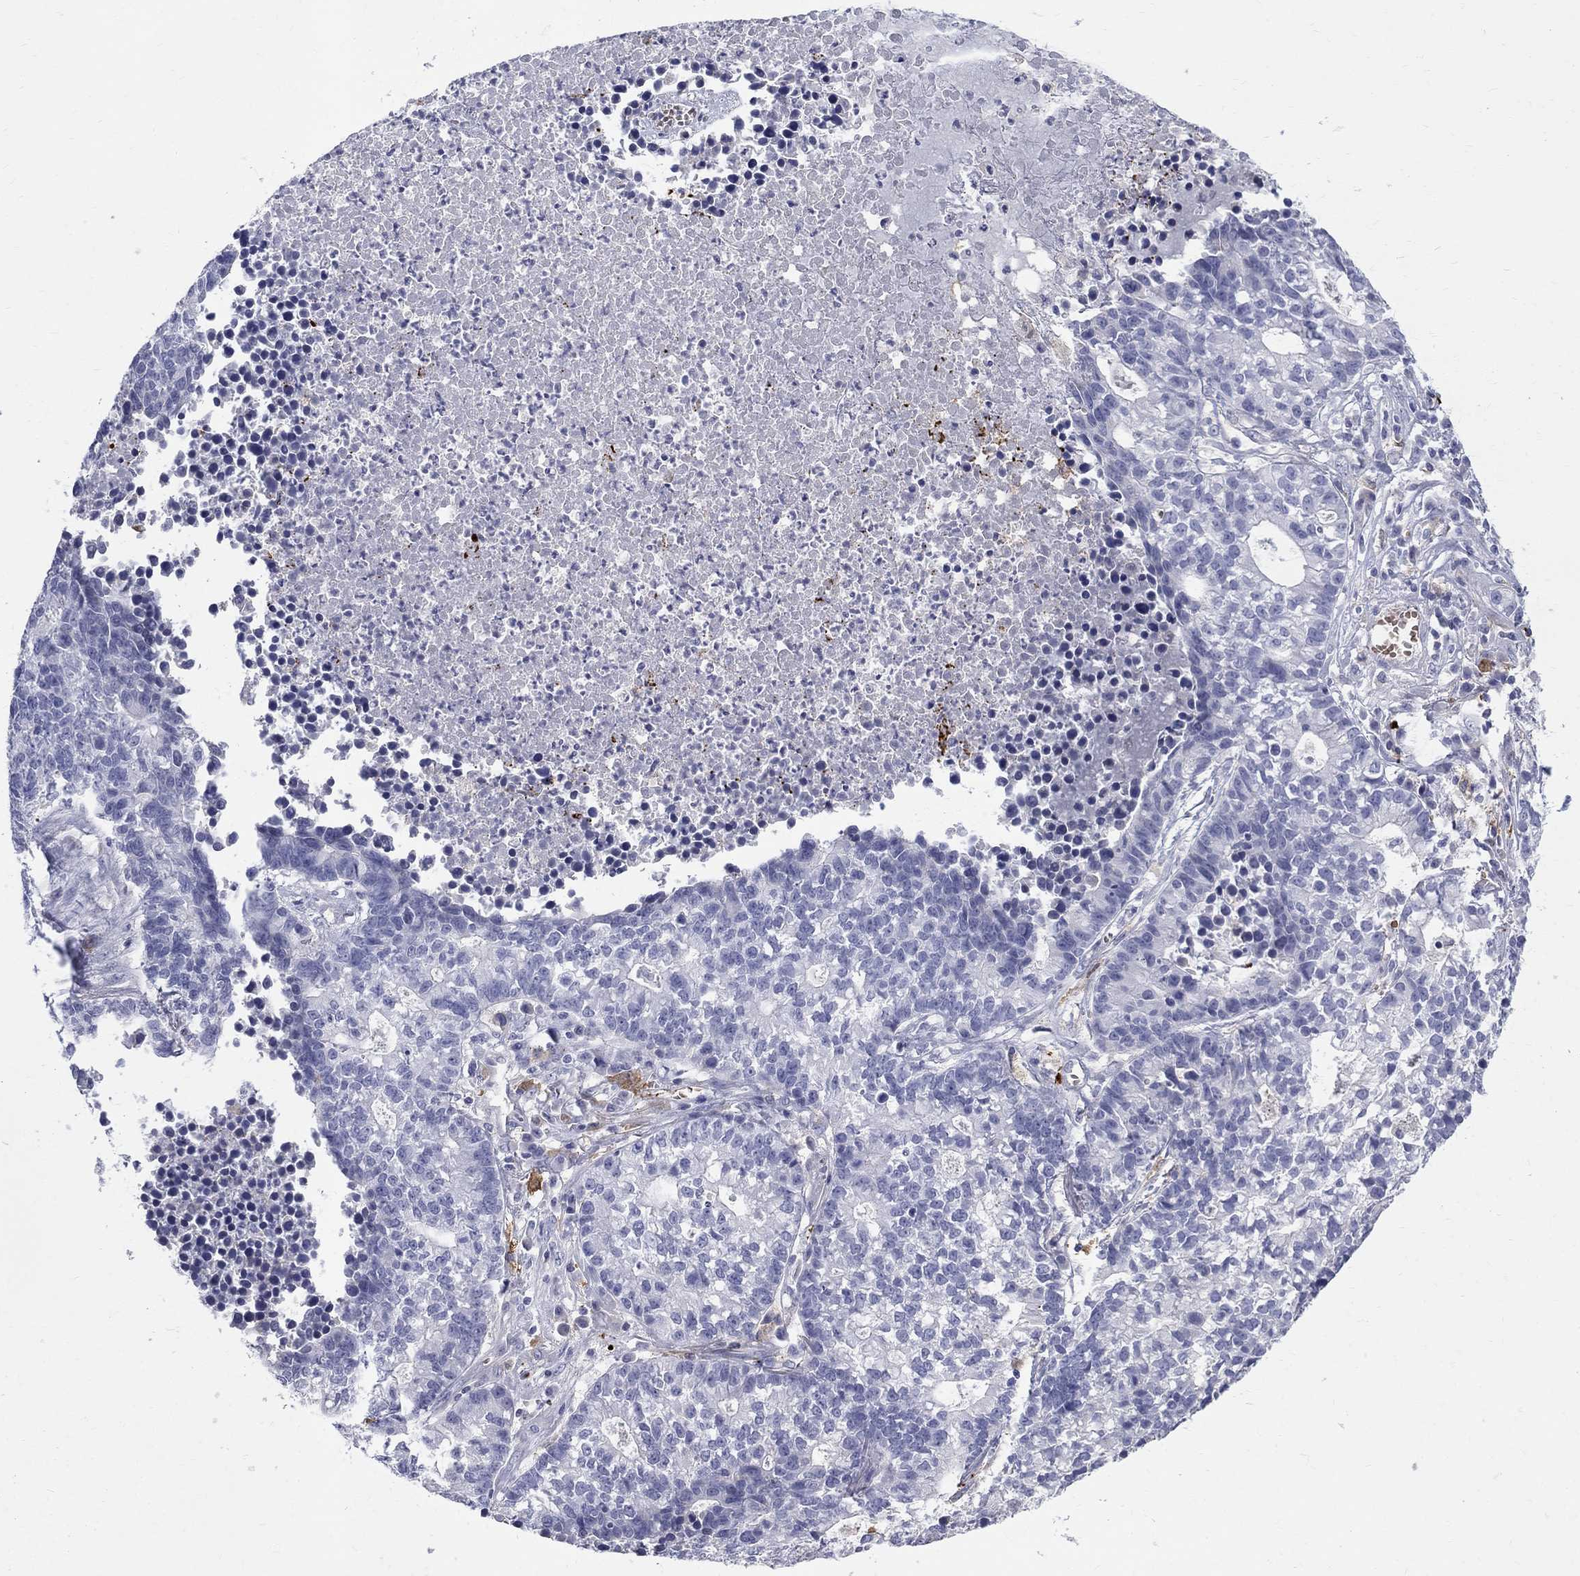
{"staining": {"intensity": "negative", "quantity": "none", "location": "none"}, "tissue": "lung cancer", "cell_type": "Tumor cells", "image_type": "cancer", "snomed": [{"axis": "morphology", "description": "Adenocarcinoma, NOS"}, {"axis": "topography", "description": "Lung"}], "caption": "Tumor cells show no significant staining in lung cancer.", "gene": "AGER", "patient": {"sex": "male", "age": 57}}